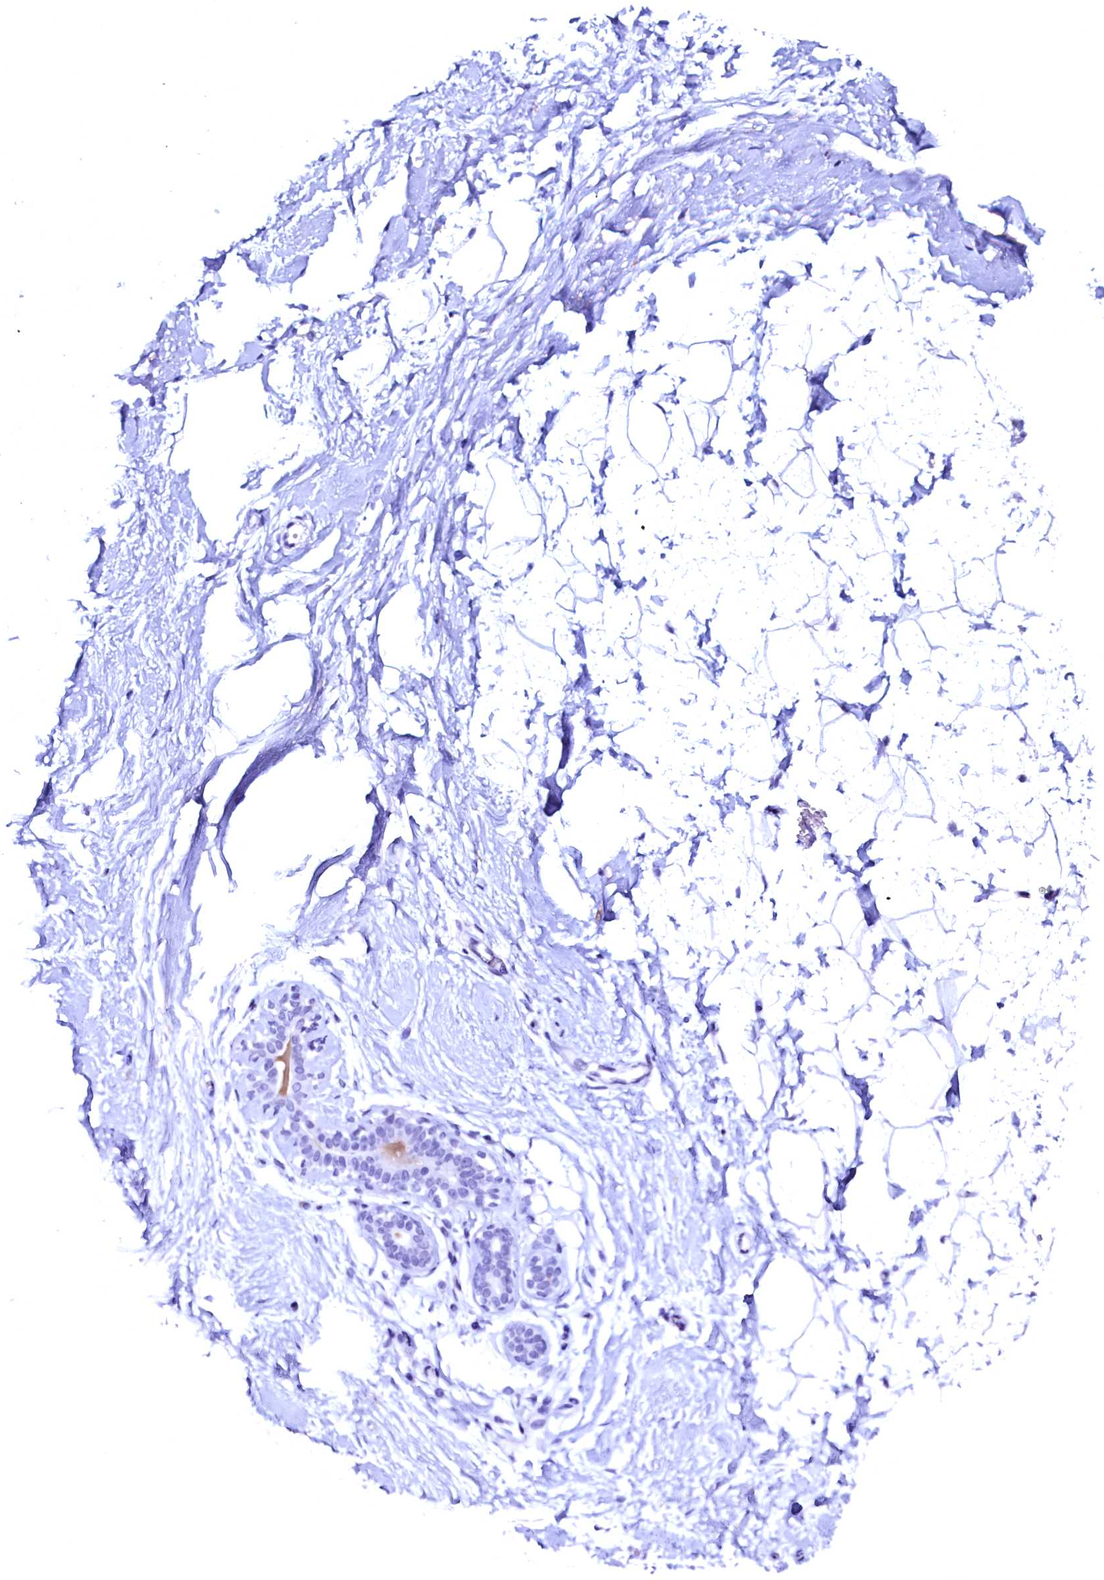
{"staining": {"intensity": "negative", "quantity": "none", "location": "none"}, "tissue": "breast", "cell_type": "Adipocytes", "image_type": "normal", "snomed": [{"axis": "morphology", "description": "Normal tissue, NOS"}, {"axis": "morphology", "description": "Adenoma, NOS"}, {"axis": "topography", "description": "Breast"}], "caption": "IHC histopathology image of normal human breast stained for a protein (brown), which shows no positivity in adipocytes.", "gene": "FLYWCH2", "patient": {"sex": "female", "age": 23}}